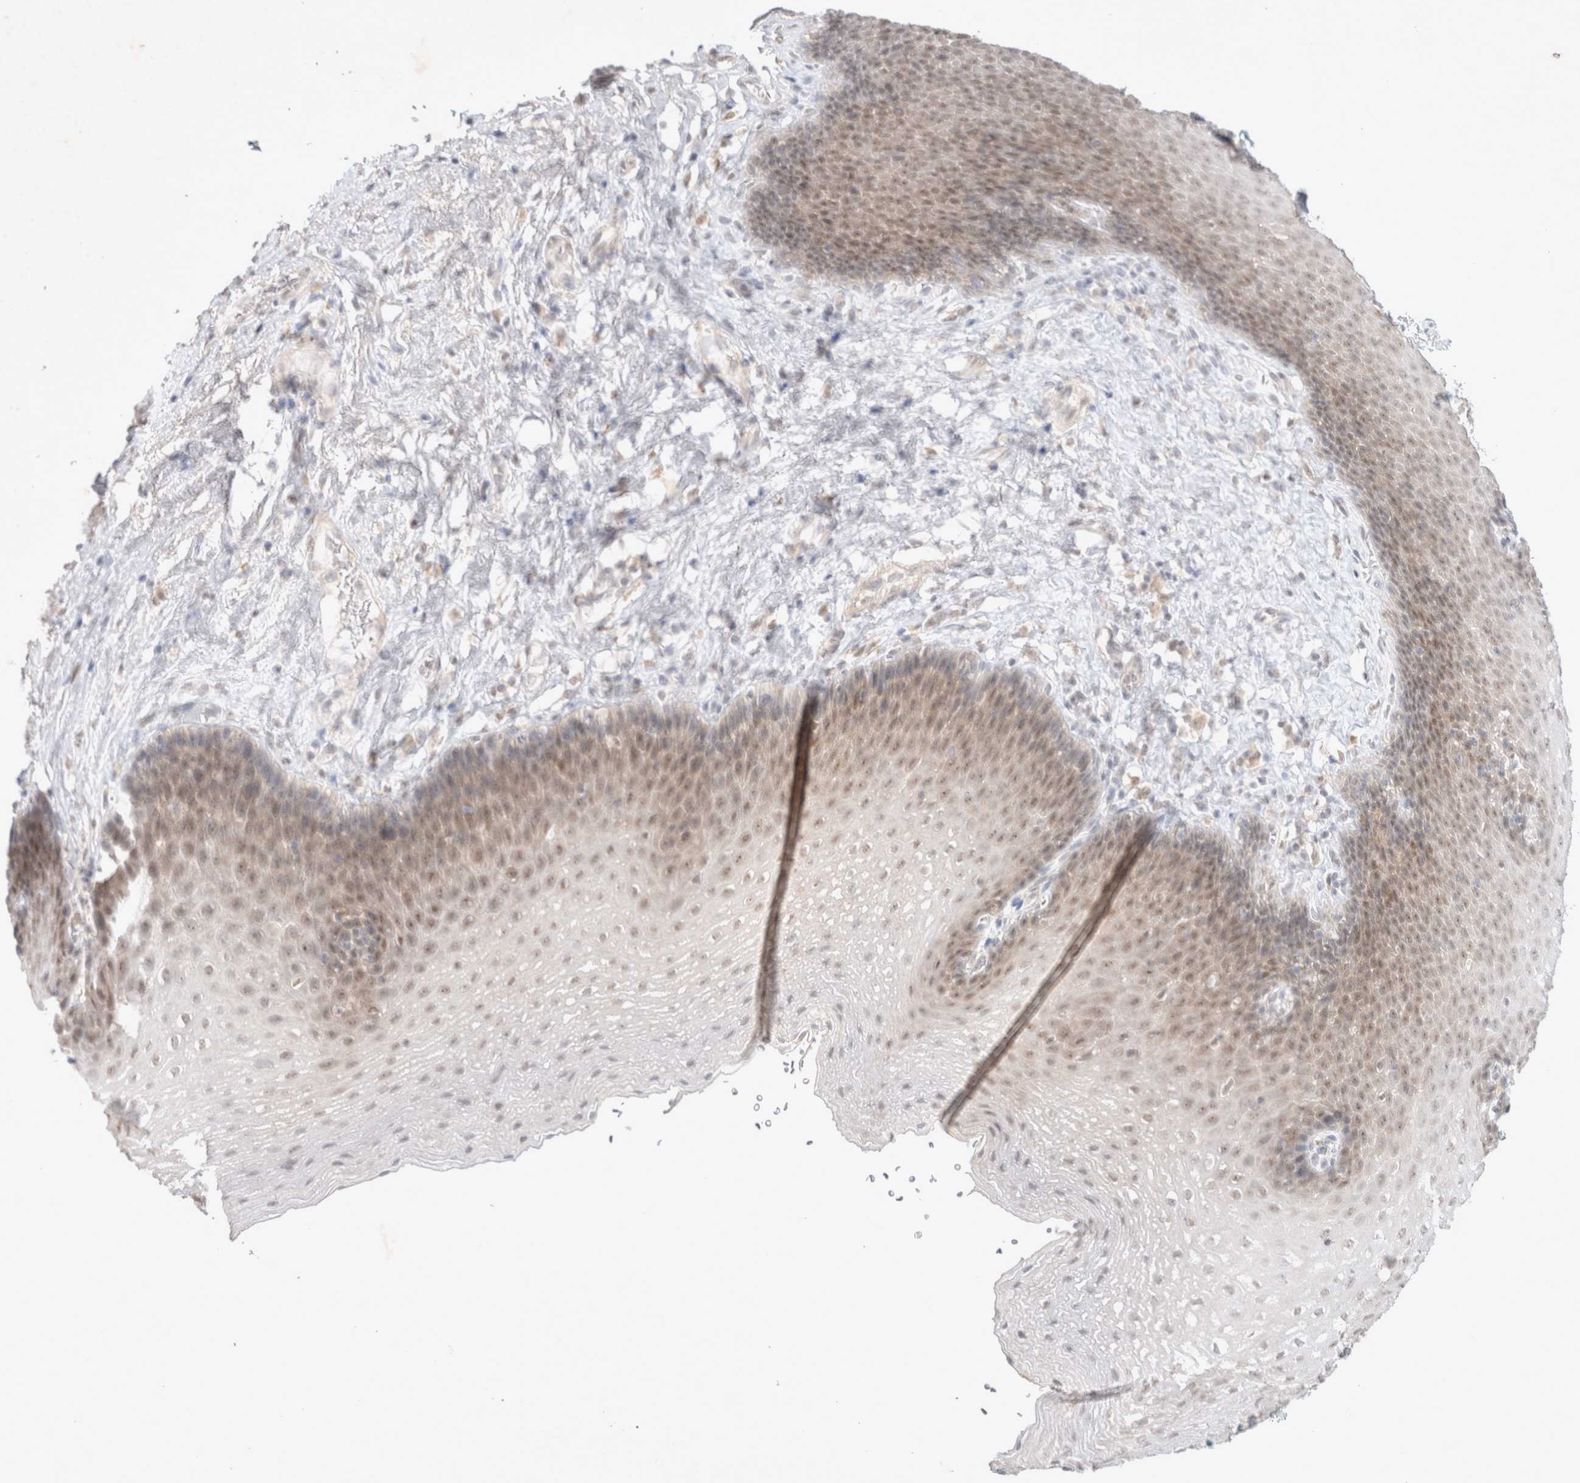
{"staining": {"intensity": "weak", "quantity": "25%-75%", "location": "nuclear"}, "tissue": "esophagus", "cell_type": "Squamous epithelial cells", "image_type": "normal", "snomed": [{"axis": "morphology", "description": "Normal tissue, NOS"}, {"axis": "topography", "description": "Esophagus"}], "caption": "A micrograph of human esophagus stained for a protein displays weak nuclear brown staining in squamous epithelial cells. (IHC, brightfield microscopy, high magnification).", "gene": "FBXO42", "patient": {"sex": "female", "age": 66}}